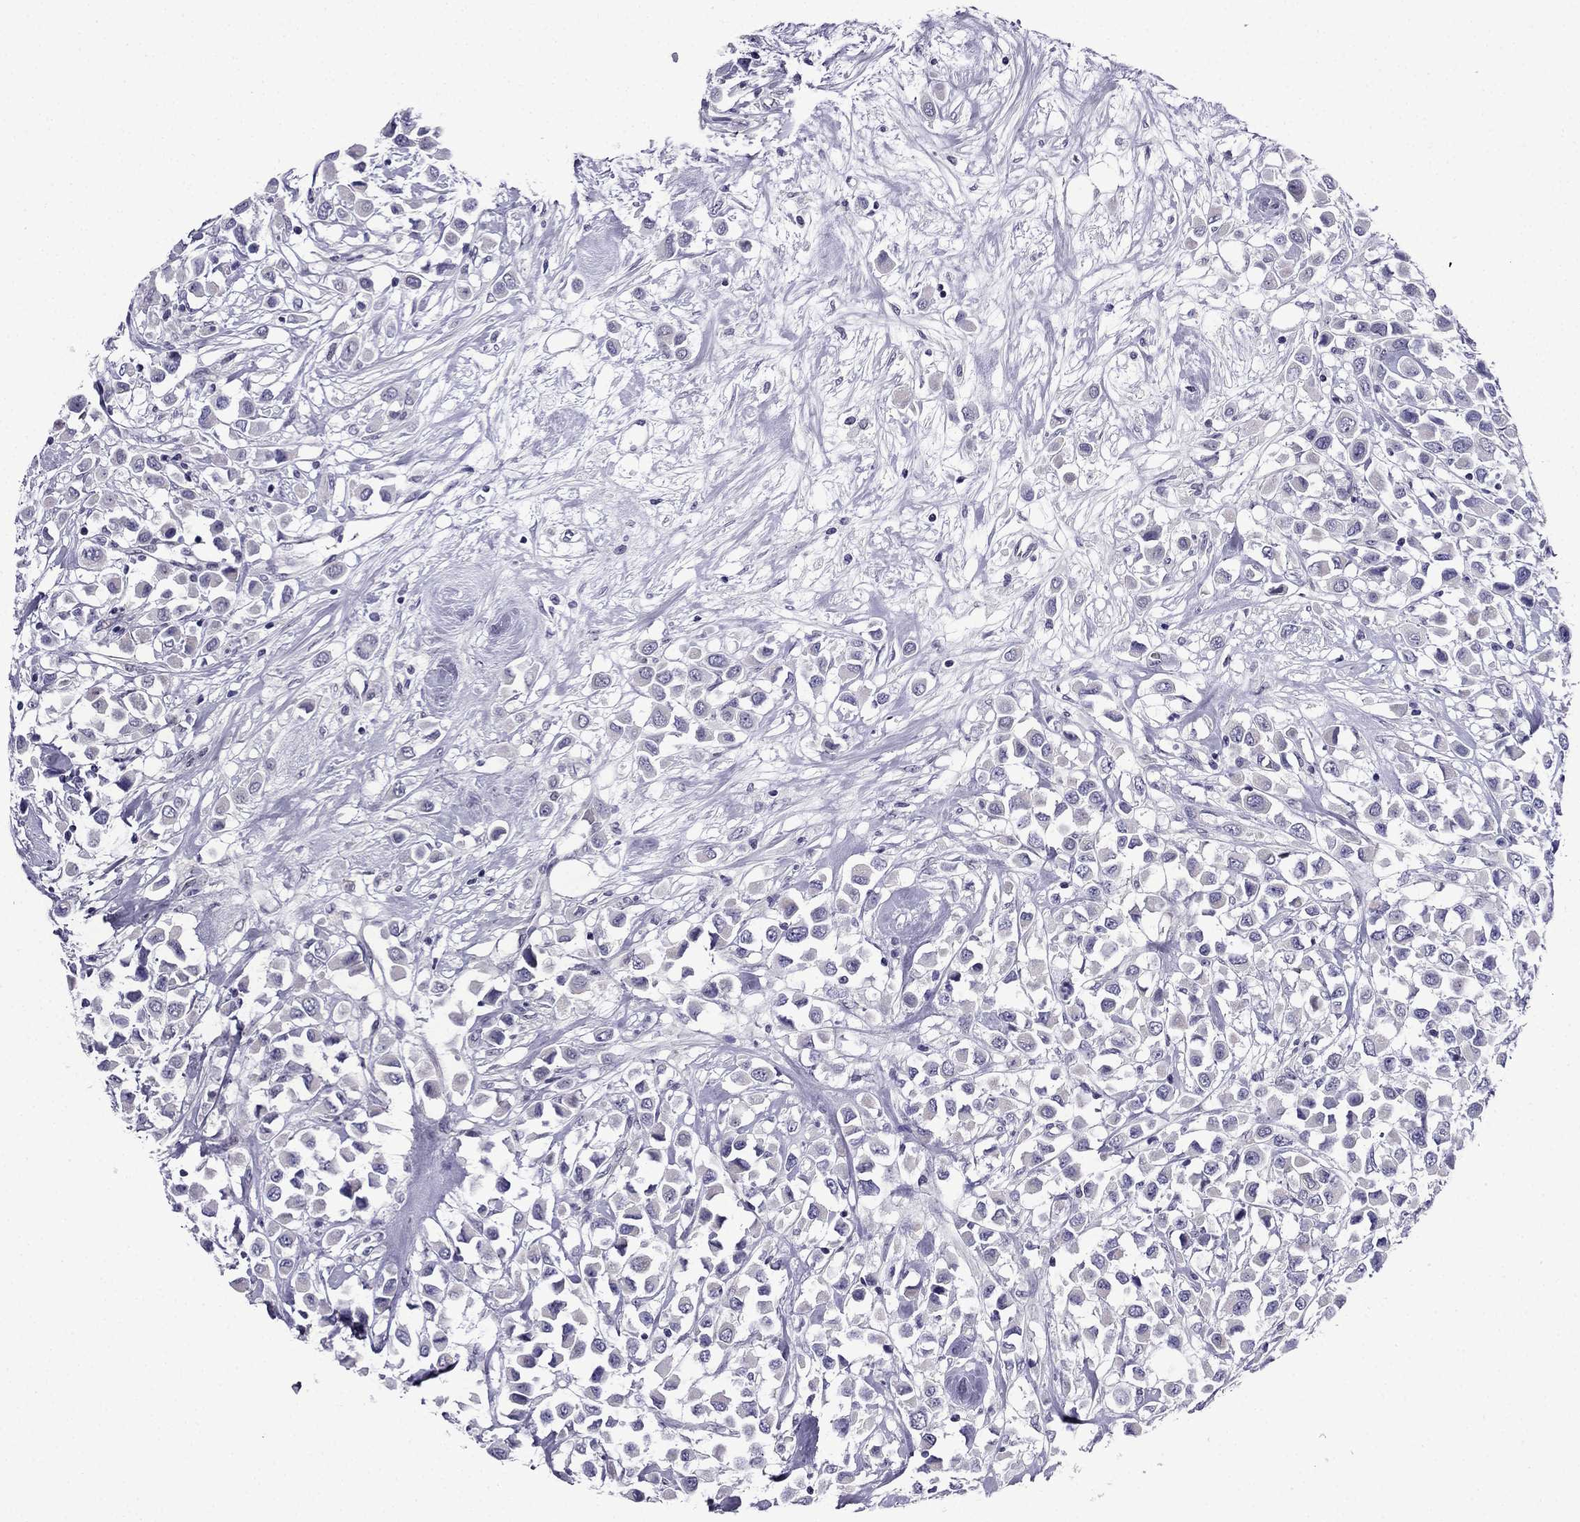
{"staining": {"intensity": "negative", "quantity": "none", "location": "none"}, "tissue": "breast cancer", "cell_type": "Tumor cells", "image_type": "cancer", "snomed": [{"axis": "morphology", "description": "Duct carcinoma"}, {"axis": "topography", "description": "Breast"}], "caption": "Tumor cells show no significant protein positivity in intraductal carcinoma (breast).", "gene": "POM121L12", "patient": {"sex": "female", "age": 61}}